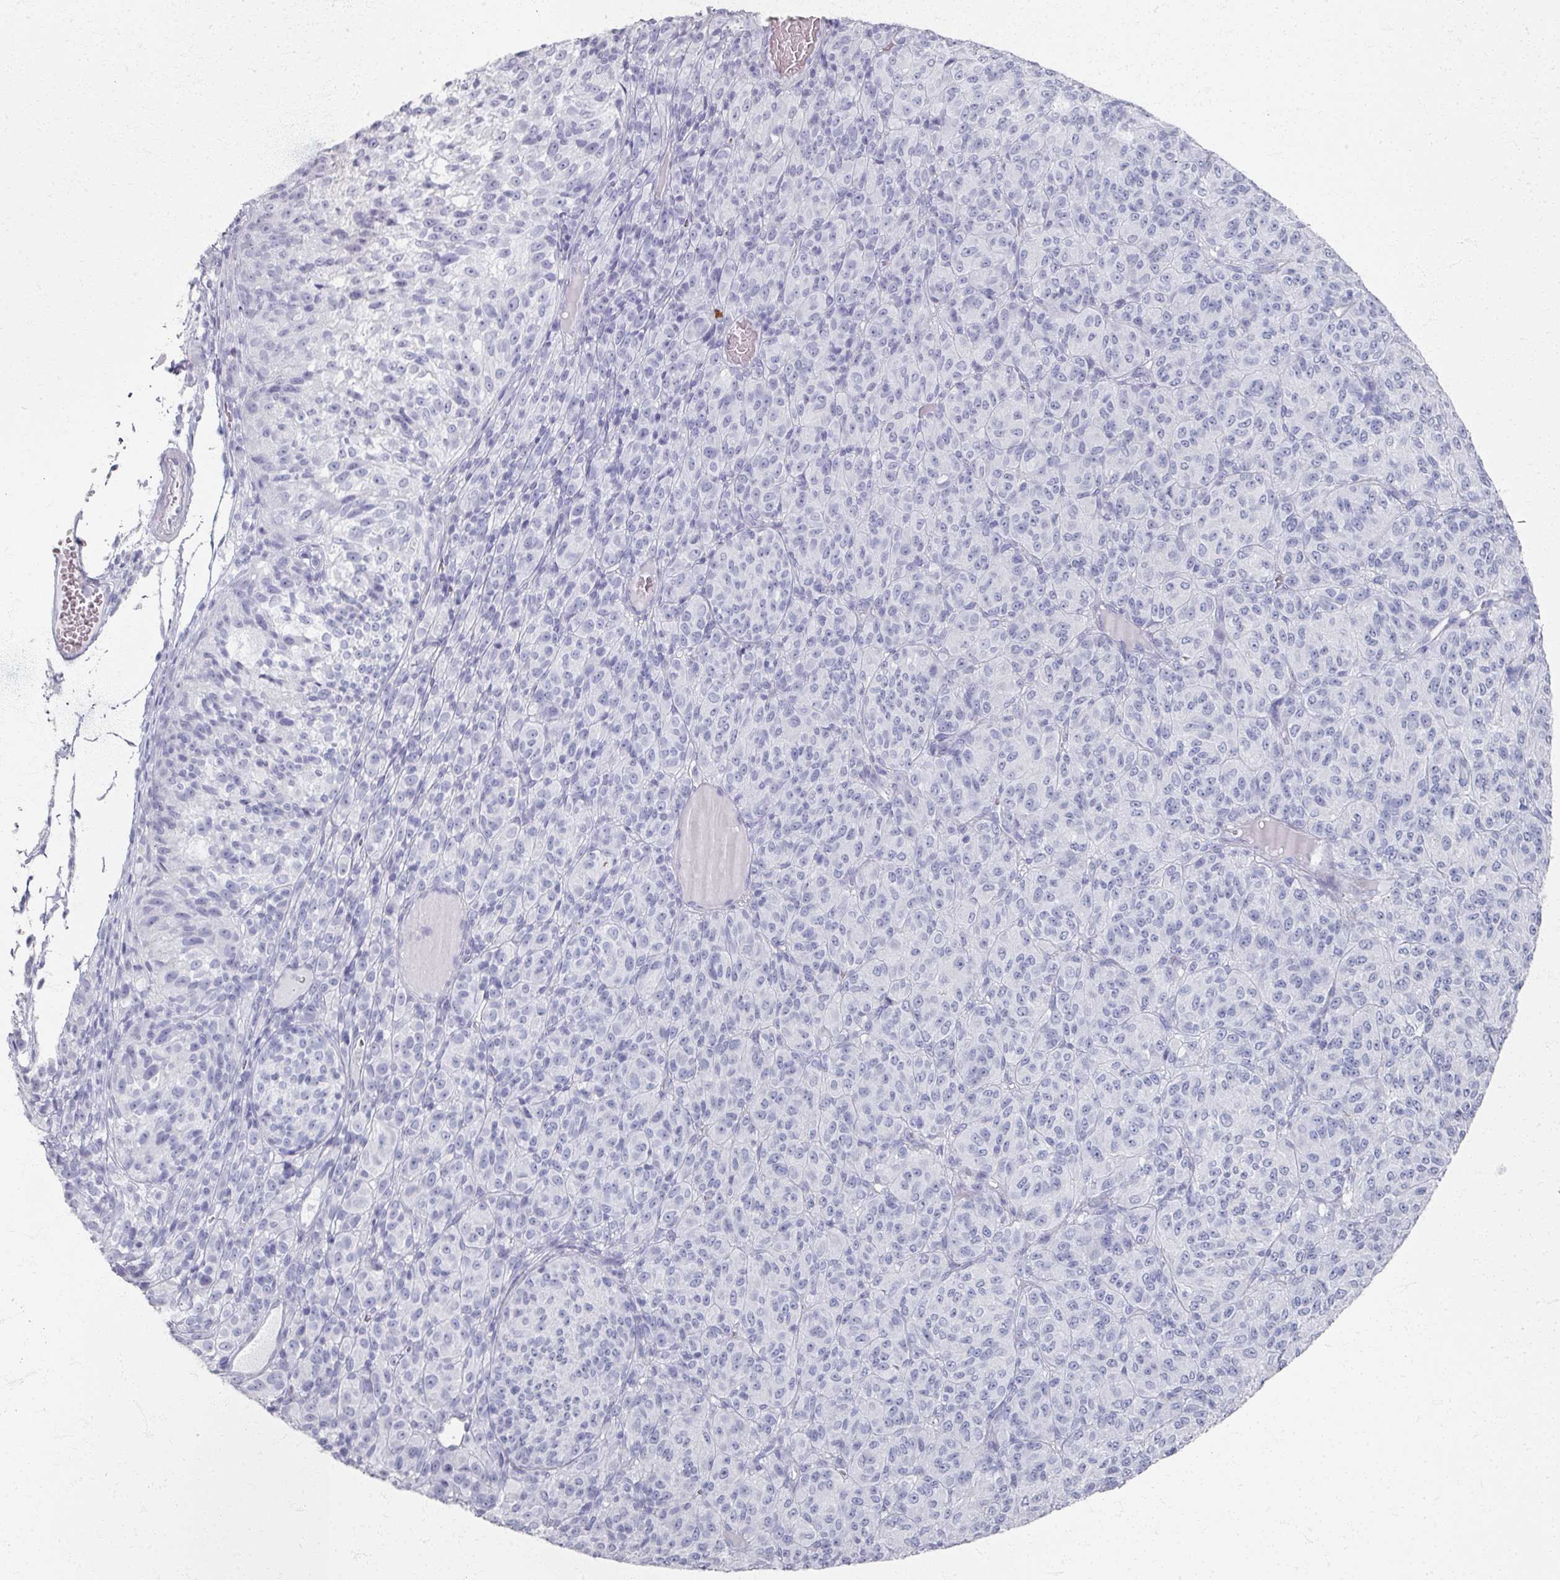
{"staining": {"intensity": "negative", "quantity": "none", "location": "none"}, "tissue": "melanoma", "cell_type": "Tumor cells", "image_type": "cancer", "snomed": [{"axis": "morphology", "description": "Malignant melanoma, Metastatic site"}, {"axis": "topography", "description": "Brain"}], "caption": "Human melanoma stained for a protein using immunohistochemistry shows no positivity in tumor cells.", "gene": "PSKH1", "patient": {"sex": "female", "age": 56}}